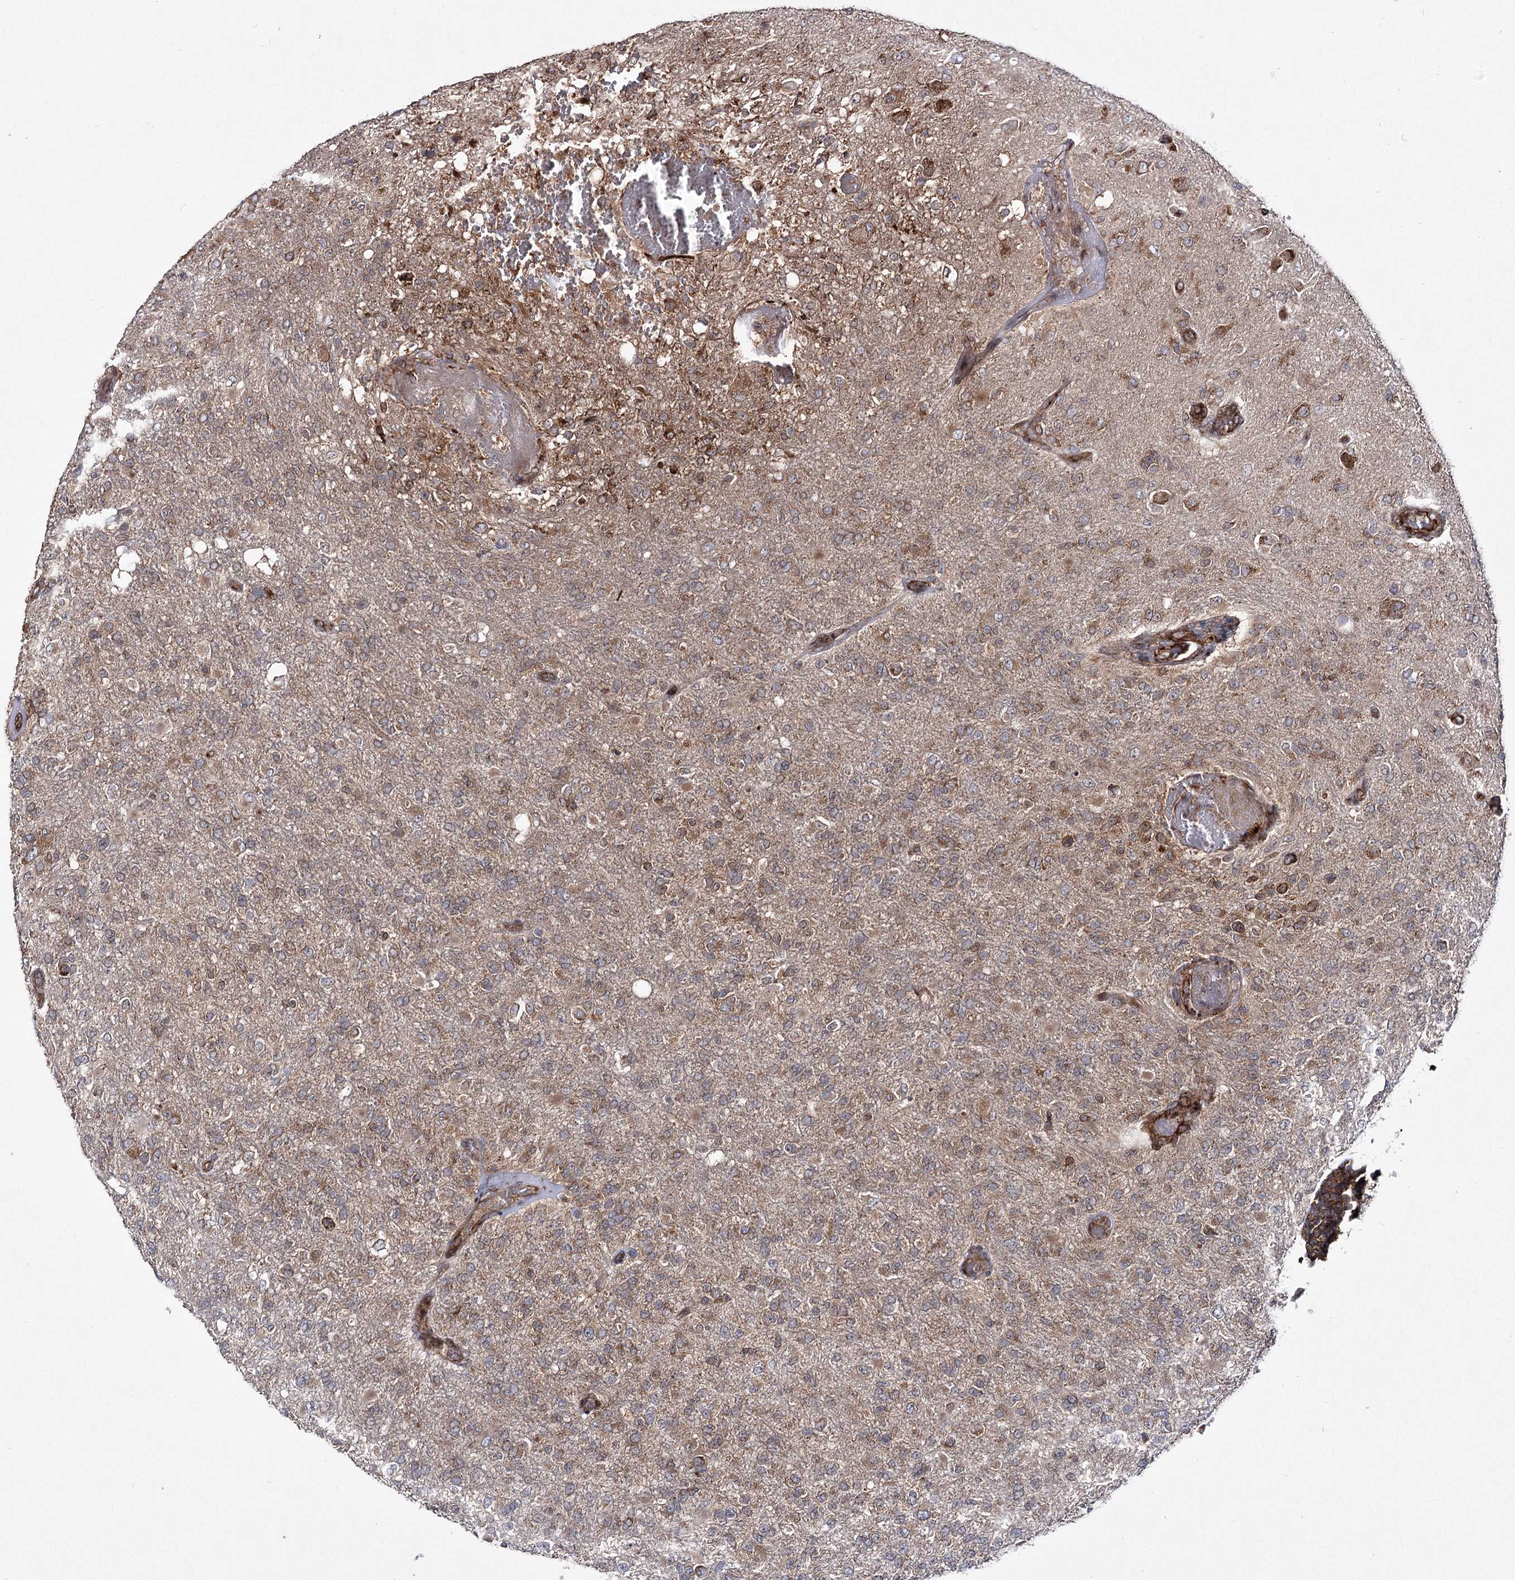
{"staining": {"intensity": "weak", "quantity": "<25%", "location": "cytoplasmic/membranous"}, "tissue": "glioma", "cell_type": "Tumor cells", "image_type": "cancer", "snomed": [{"axis": "morphology", "description": "Glioma, malignant, High grade"}, {"axis": "topography", "description": "Brain"}], "caption": "Tumor cells are negative for brown protein staining in malignant glioma (high-grade).", "gene": "HECTD2", "patient": {"sex": "female", "age": 74}}